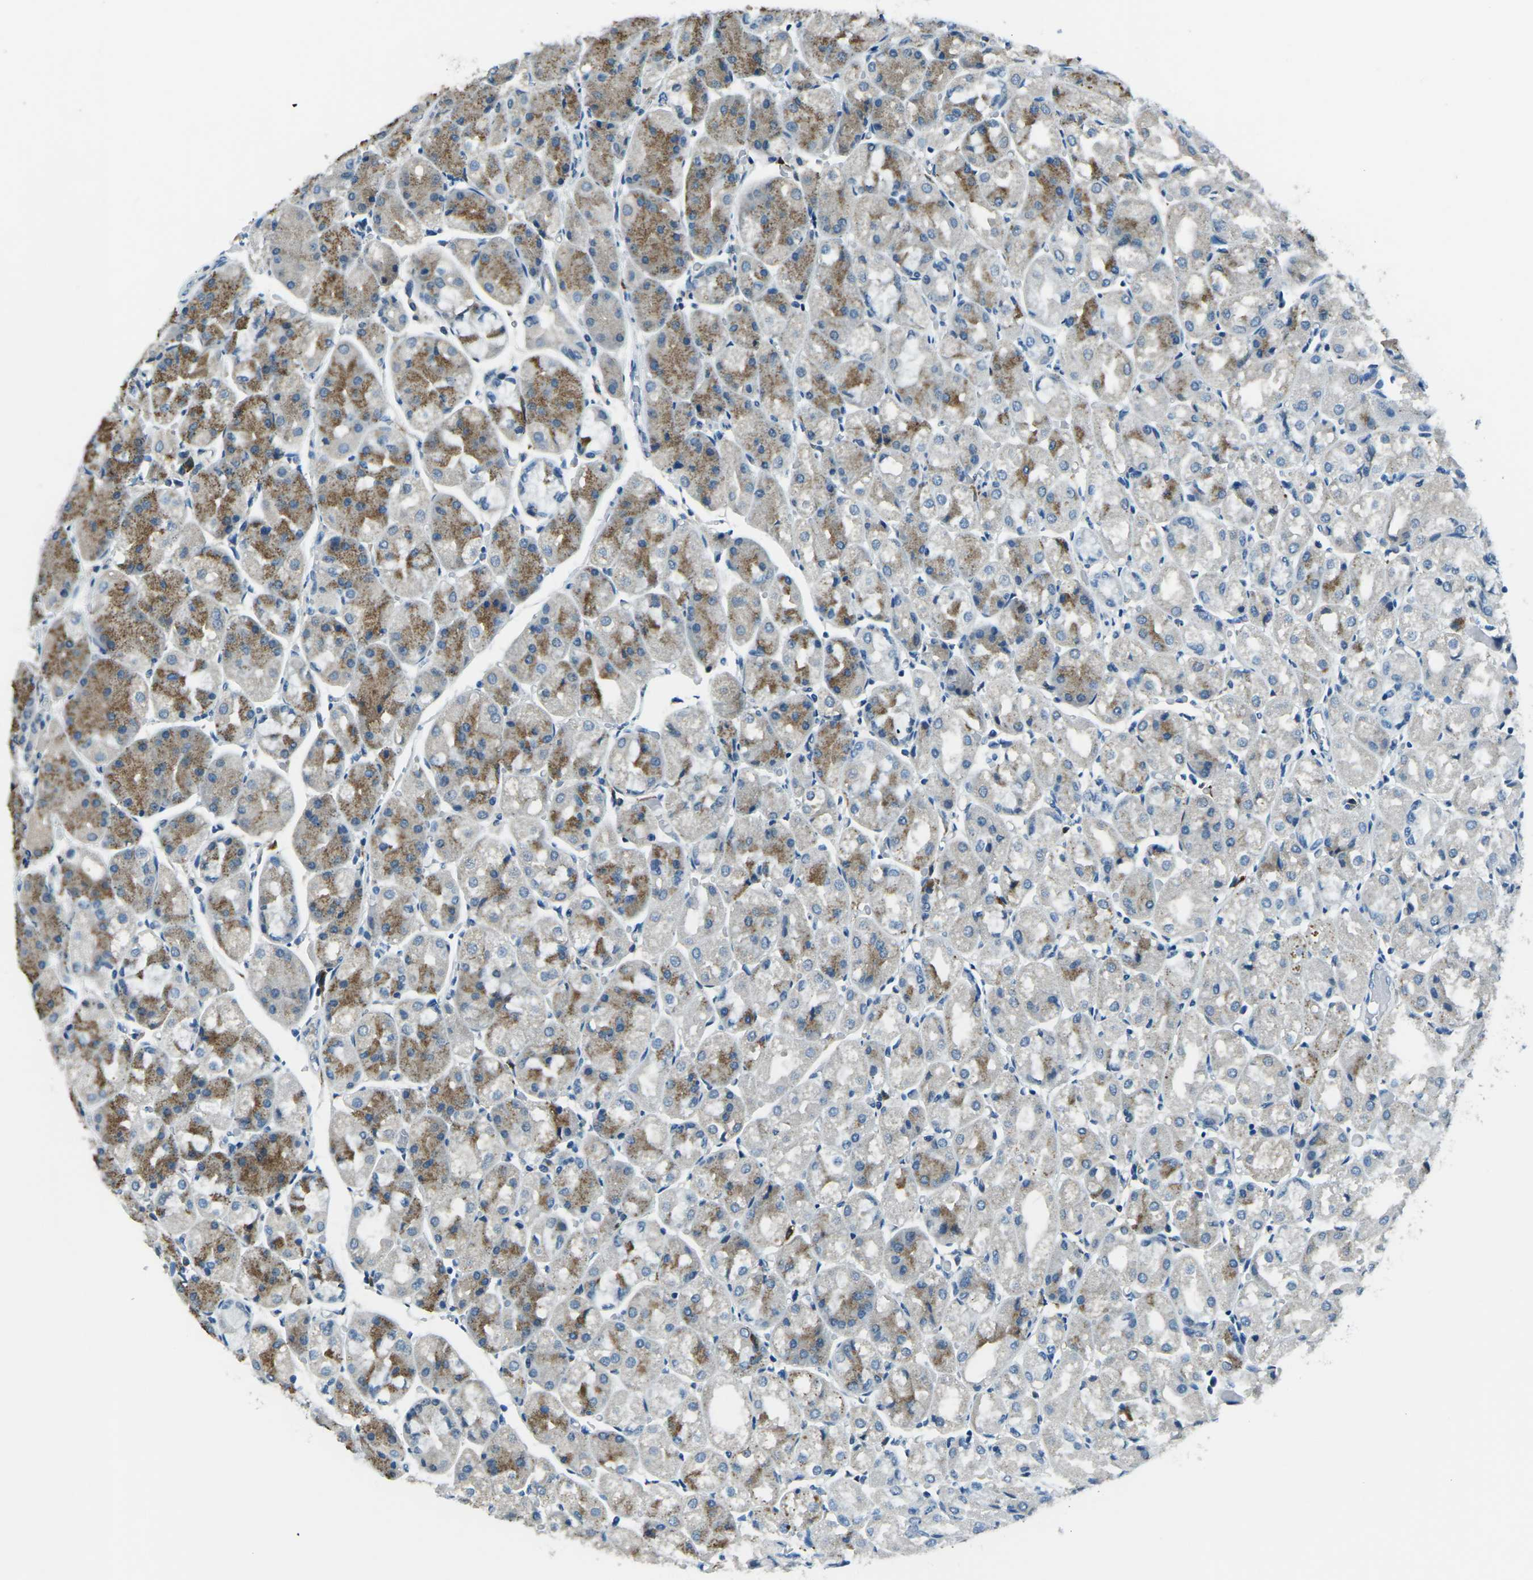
{"staining": {"intensity": "moderate", "quantity": "<25%", "location": "cytoplasmic/membranous"}, "tissue": "stomach", "cell_type": "Glandular cells", "image_type": "normal", "snomed": [{"axis": "morphology", "description": "Normal tissue, NOS"}, {"axis": "topography", "description": "Stomach, upper"}], "caption": "A histopathology image of stomach stained for a protein exhibits moderate cytoplasmic/membranous brown staining in glandular cells. (DAB = brown stain, brightfield microscopy at high magnification).", "gene": "CD1D", "patient": {"sex": "male", "age": 72}}